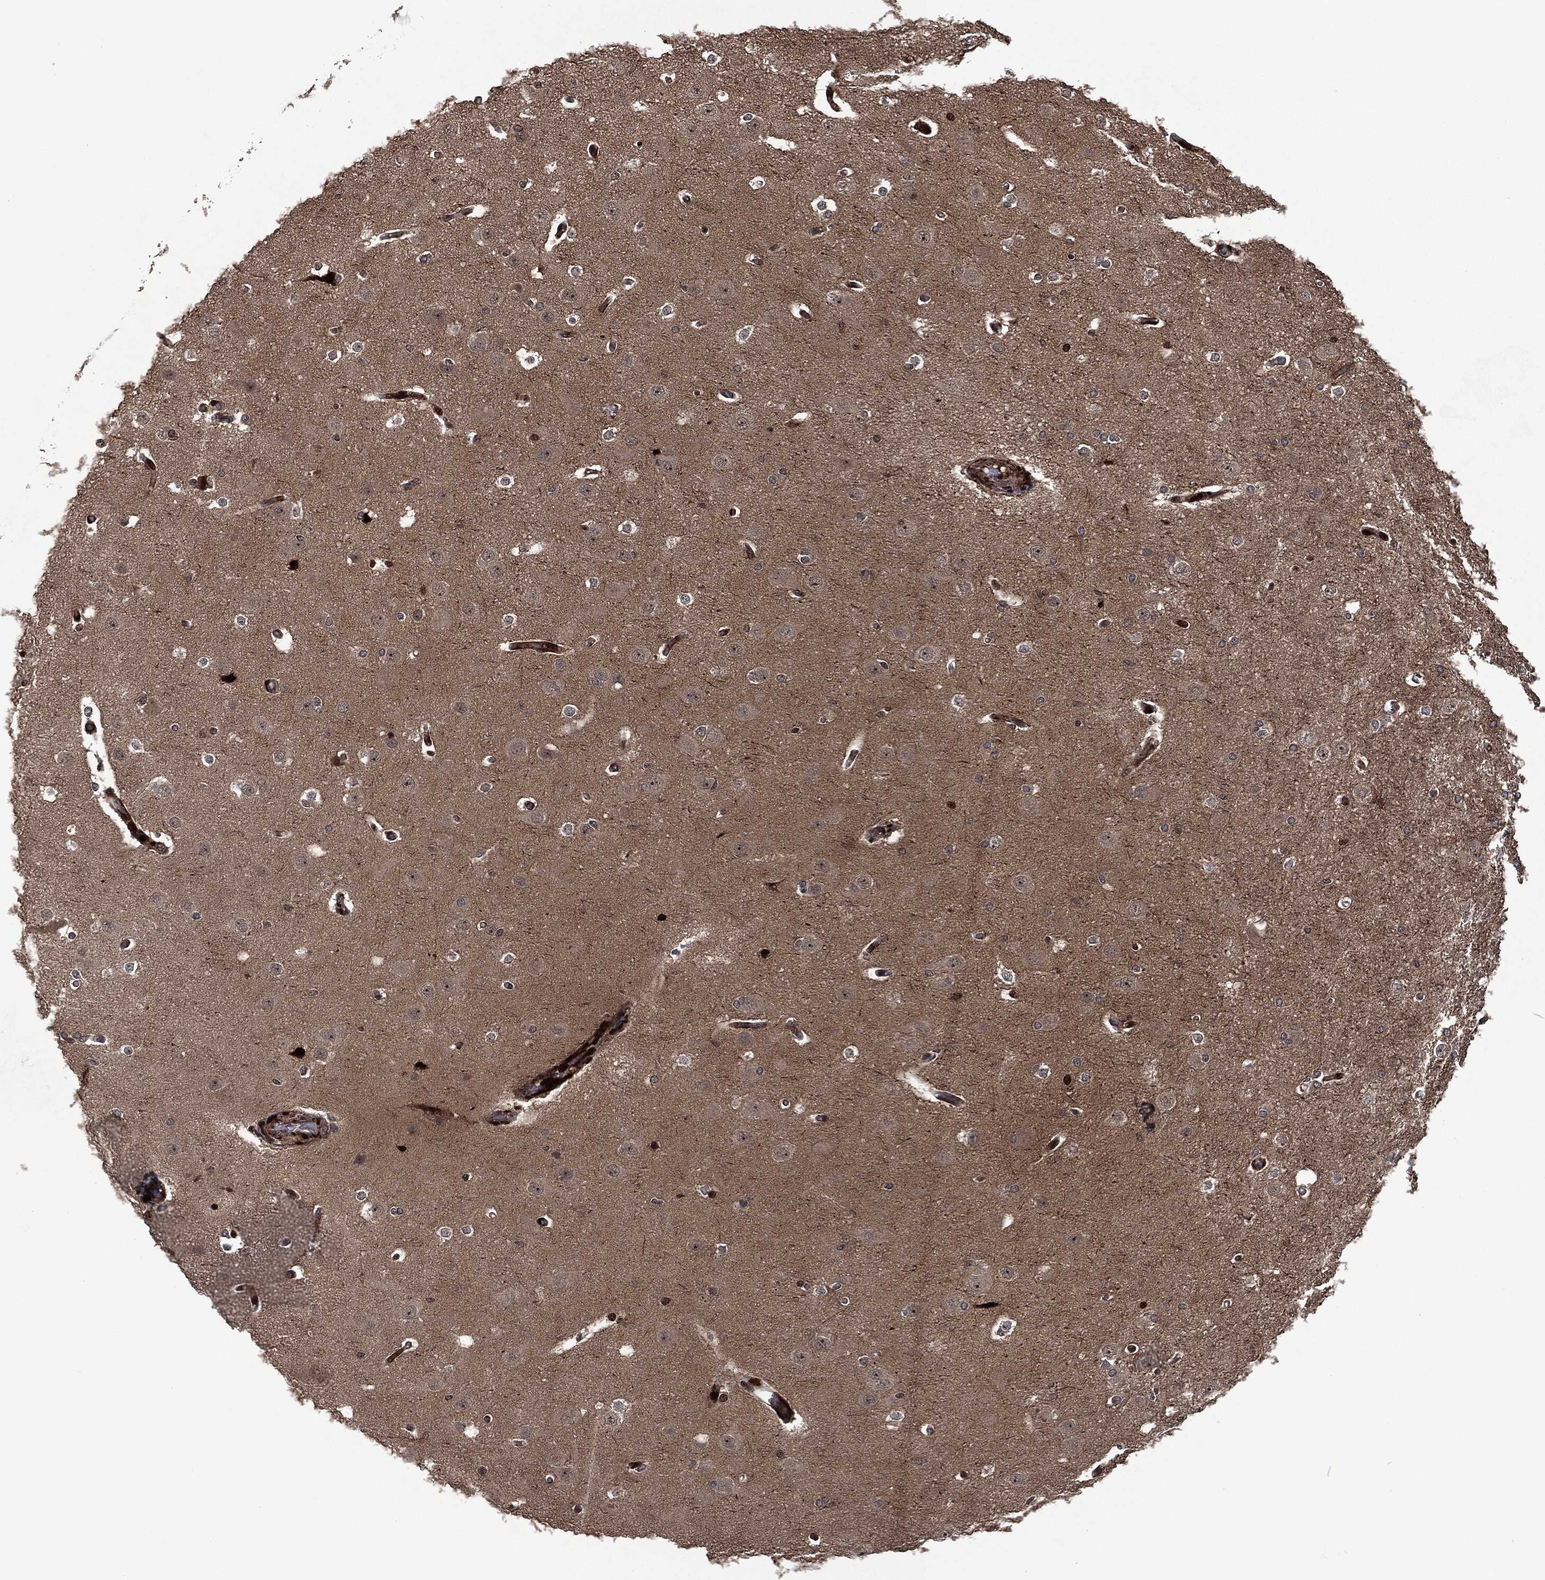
{"staining": {"intensity": "negative", "quantity": "none", "location": "none"}, "tissue": "cerebral cortex", "cell_type": "Endothelial cells", "image_type": "normal", "snomed": [{"axis": "morphology", "description": "Normal tissue, NOS"}, {"axis": "morphology", "description": "Inflammation, NOS"}, {"axis": "topography", "description": "Cerebral cortex"}], "caption": "Immunohistochemistry (IHC) of benign human cerebral cortex demonstrates no positivity in endothelial cells.", "gene": "EGFR", "patient": {"sex": "male", "age": 6}}